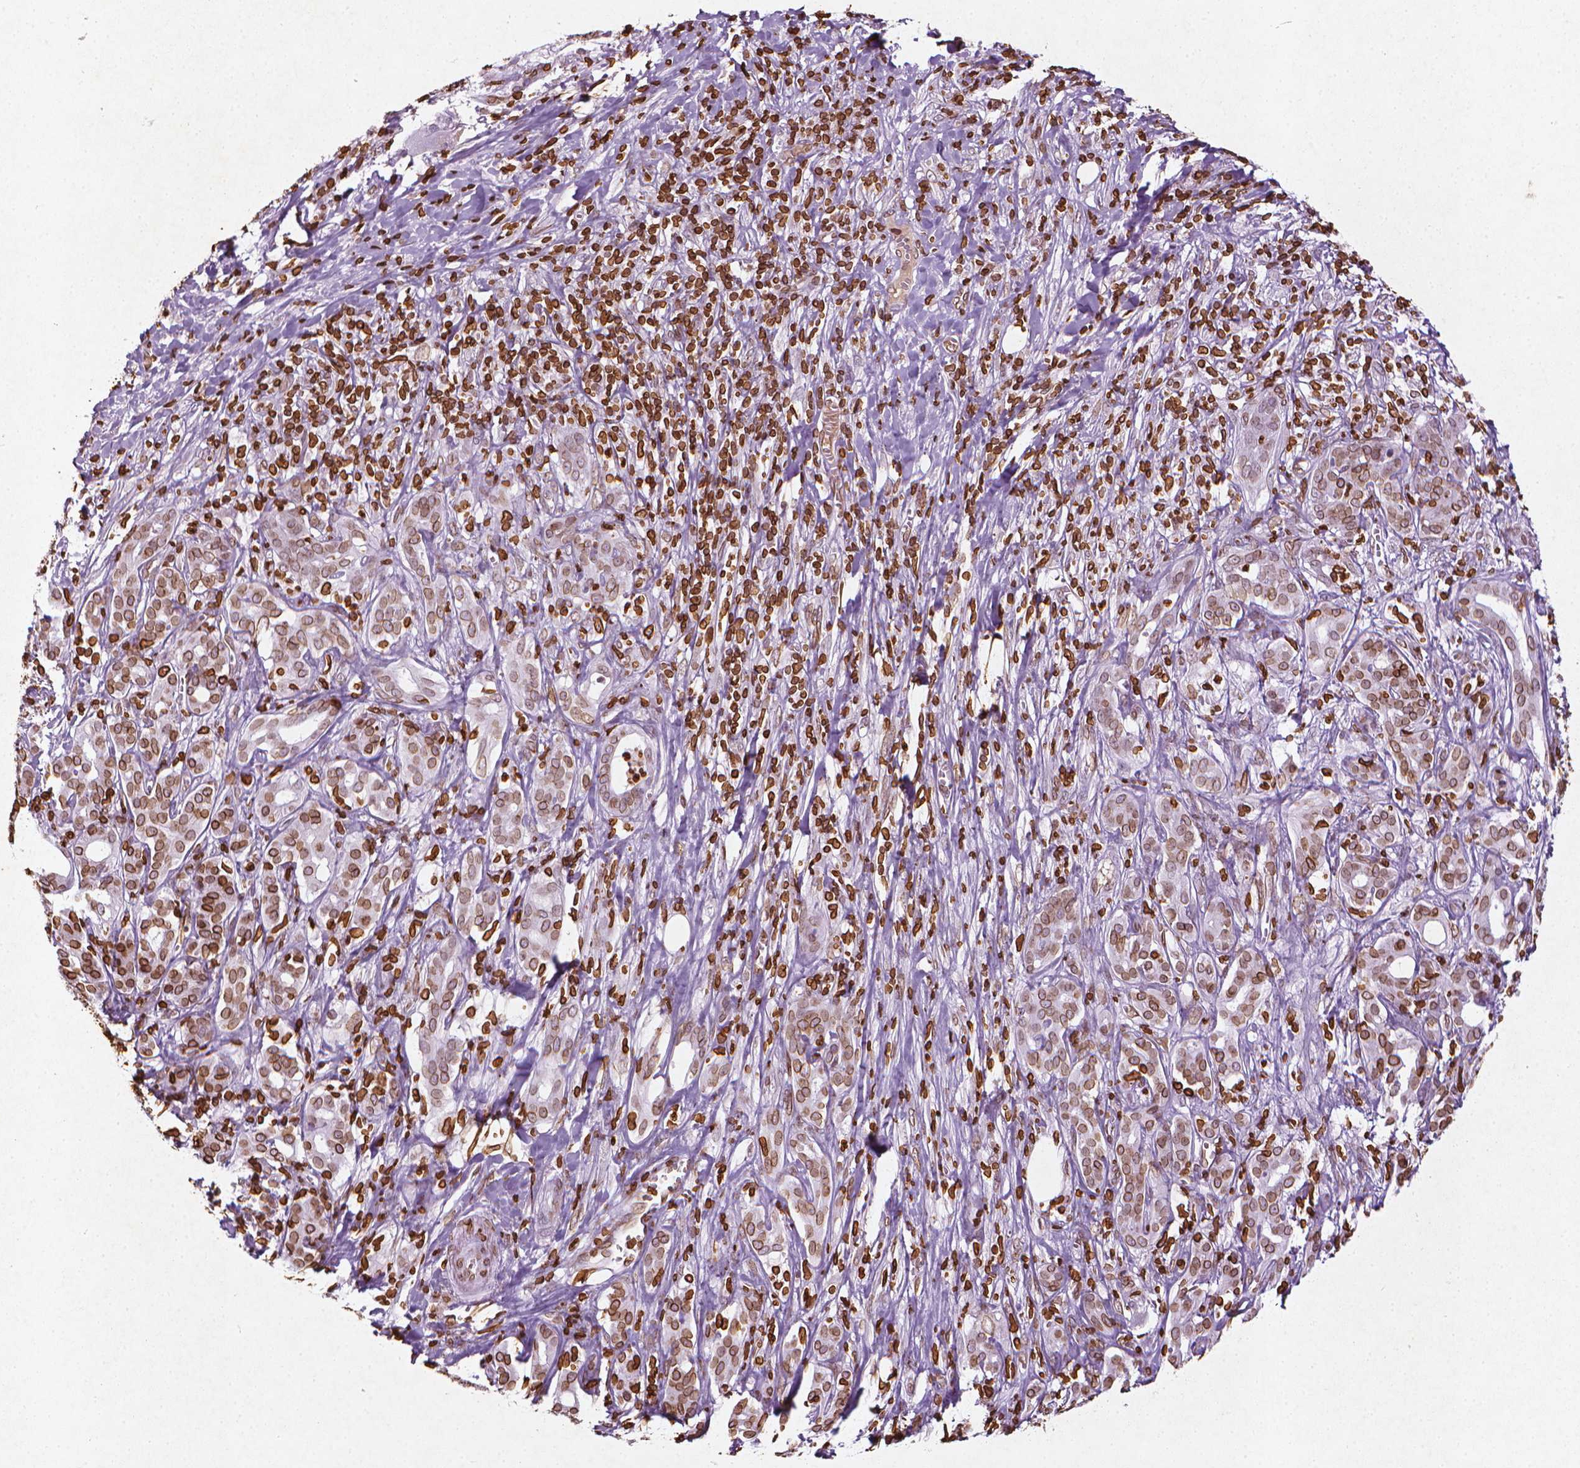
{"staining": {"intensity": "weak", "quantity": ">75%", "location": "cytoplasmic/membranous,nuclear"}, "tissue": "pancreatic cancer", "cell_type": "Tumor cells", "image_type": "cancer", "snomed": [{"axis": "morphology", "description": "Adenocarcinoma, NOS"}, {"axis": "topography", "description": "Pancreas"}], "caption": "Approximately >75% of tumor cells in adenocarcinoma (pancreatic) show weak cytoplasmic/membranous and nuclear protein positivity as visualized by brown immunohistochemical staining.", "gene": "LMNB1", "patient": {"sex": "male", "age": 61}}